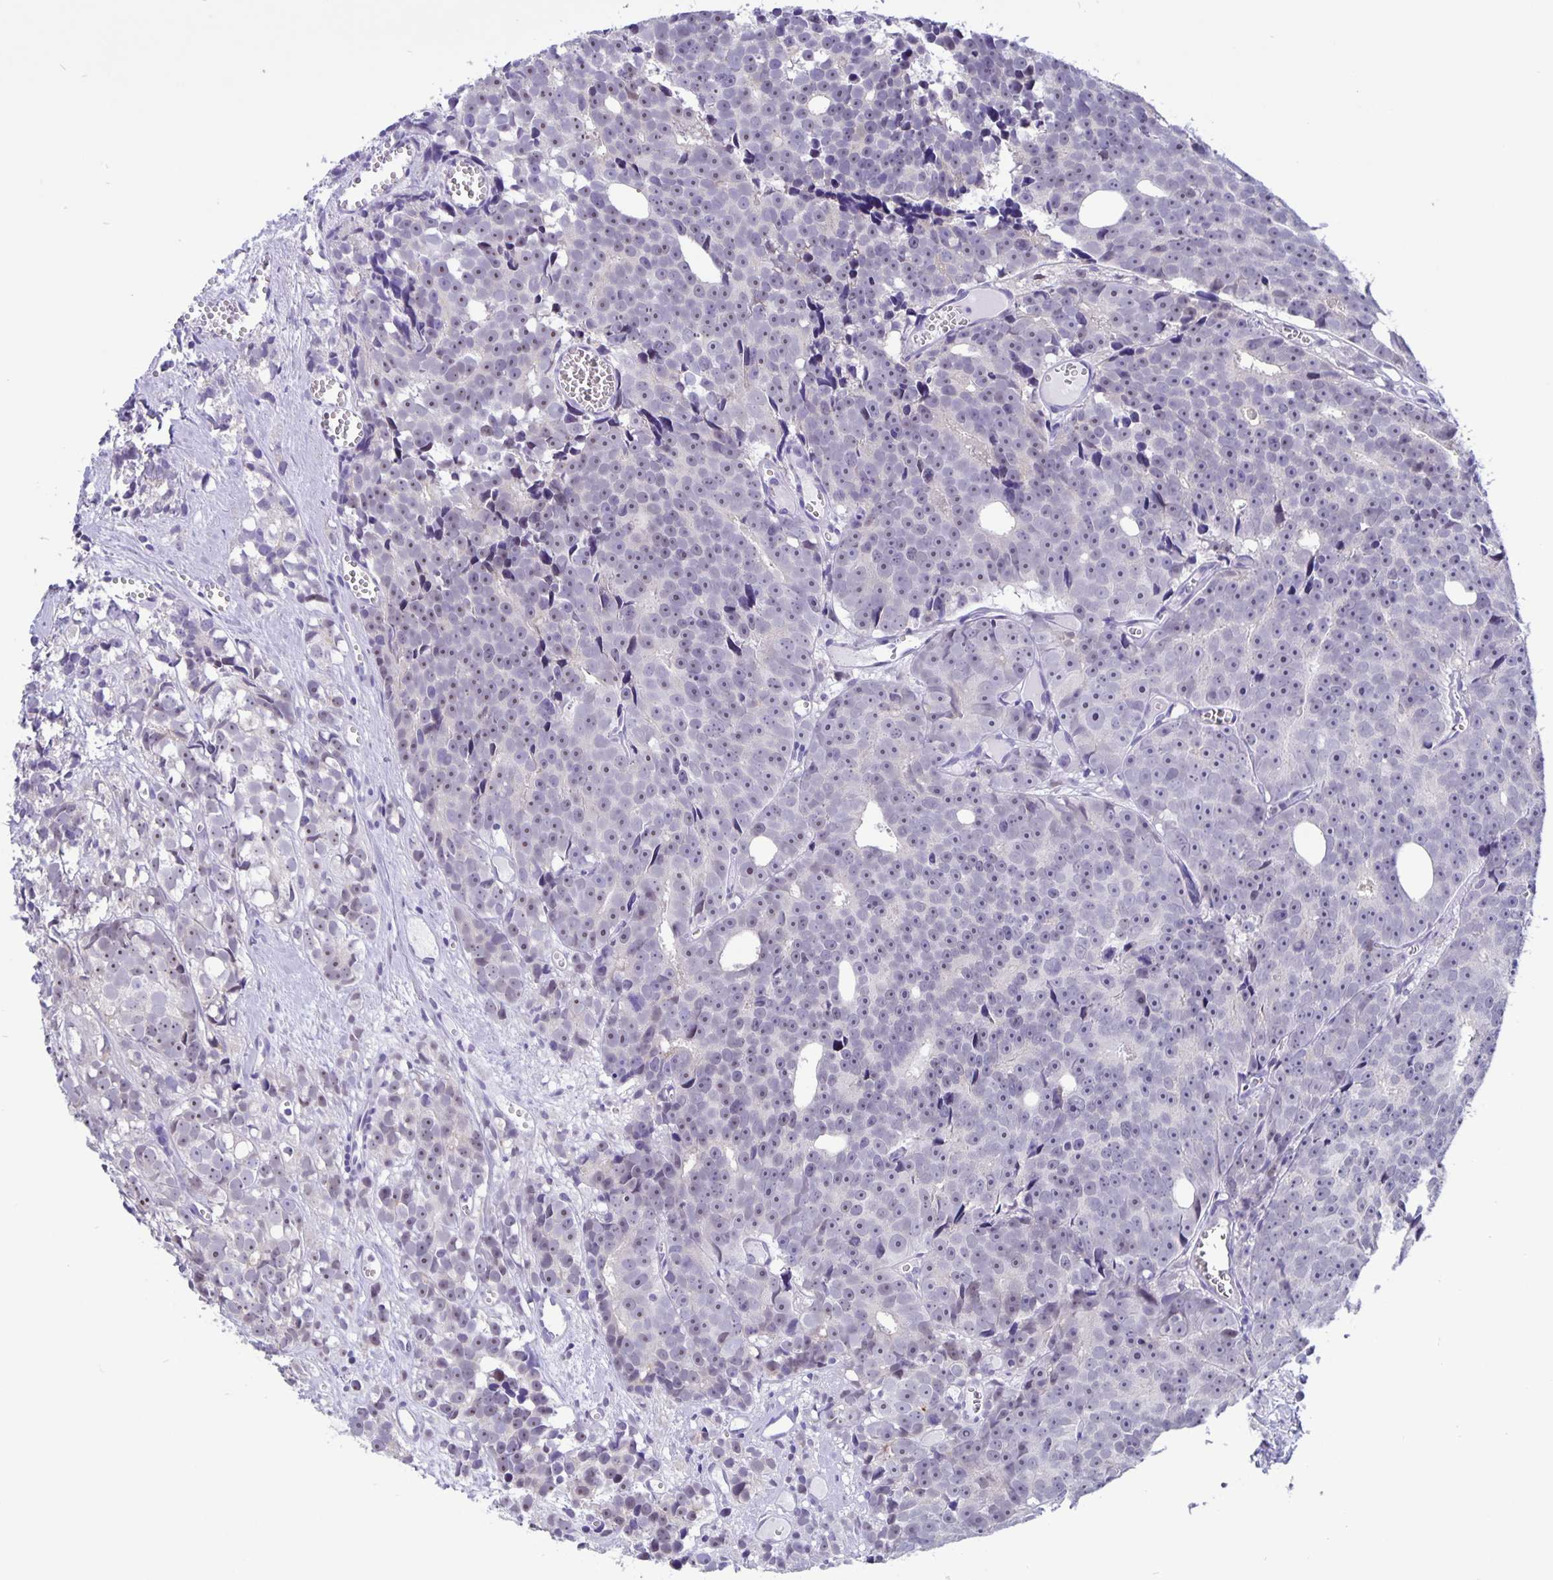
{"staining": {"intensity": "negative", "quantity": "none", "location": "none"}, "tissue": "prostate cancer", "cell_type": "Tumor cells", "image_type": "cancer", "snomed": [{"axis": "morphology", "description": "Adenocarcinoma, High grade"}, {"axis": "topography", "description": "Prostate"}], "caption": "Tumor cells show no significant staining in adenocarcinoma (high-grade) (prostate). The staining is performed using DAB (3,3'-diaminobenzidine) brown chromogen with nuclei counter-stained in using hematoxylin.", "gene": "ERMN", "patient": {"sex": "male", "age": 77}}